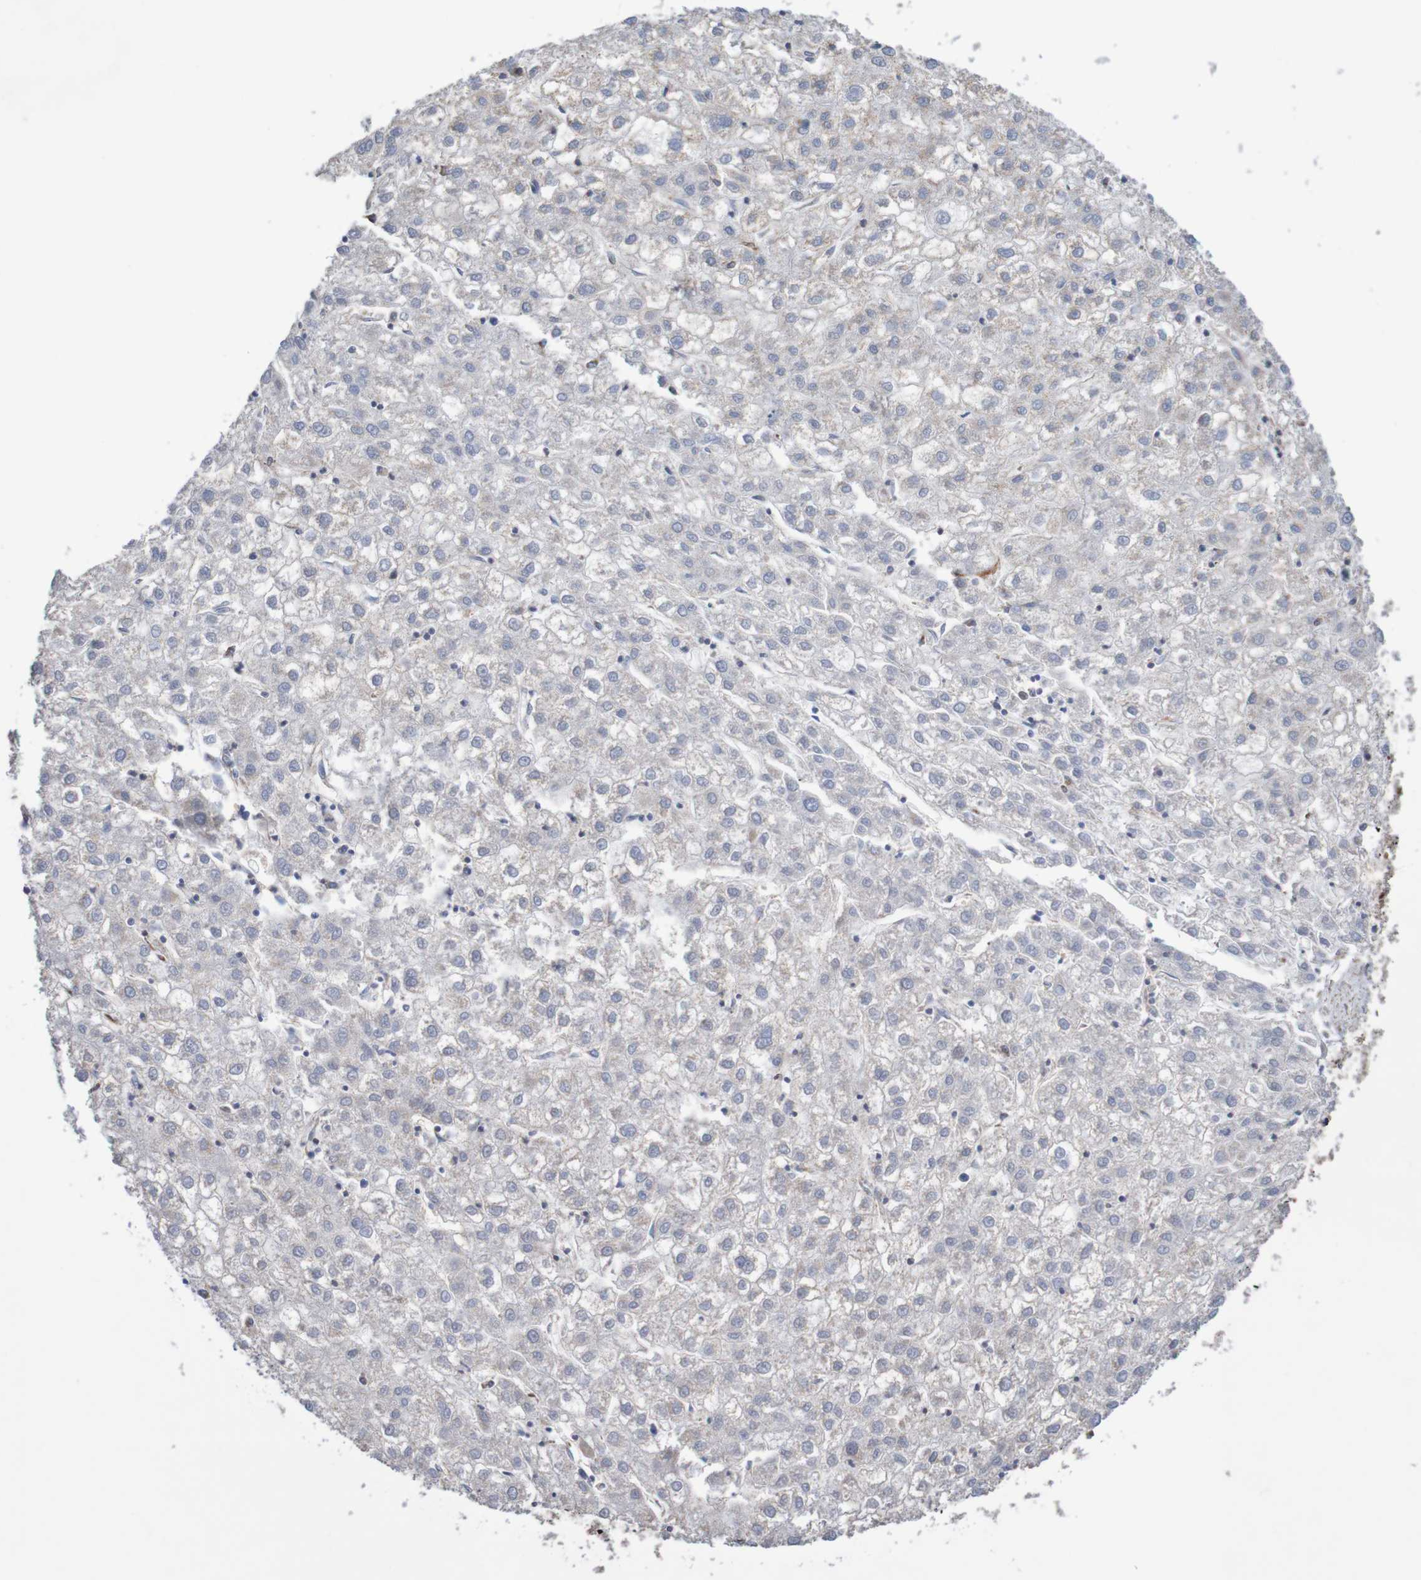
{"staining": {"intensity": "weak", "quantity": "<25%", "location": "cytoplasmic/membranous"}, "tissue": "liver cancer", "cell_type": "Tumor cells", "image_type": "cancer", "snomed": [{"axis": "morphology", "description": "Carcinoma, Hepatocellular, NOS"}, {"axis": "topography", "description": "Liver"}], "caption": "The micrograph exhibits no significant positivity in tumor cells of liver cancer.", "gene": "MMEL1", "patient": {"sex": "male", "age": 72}}